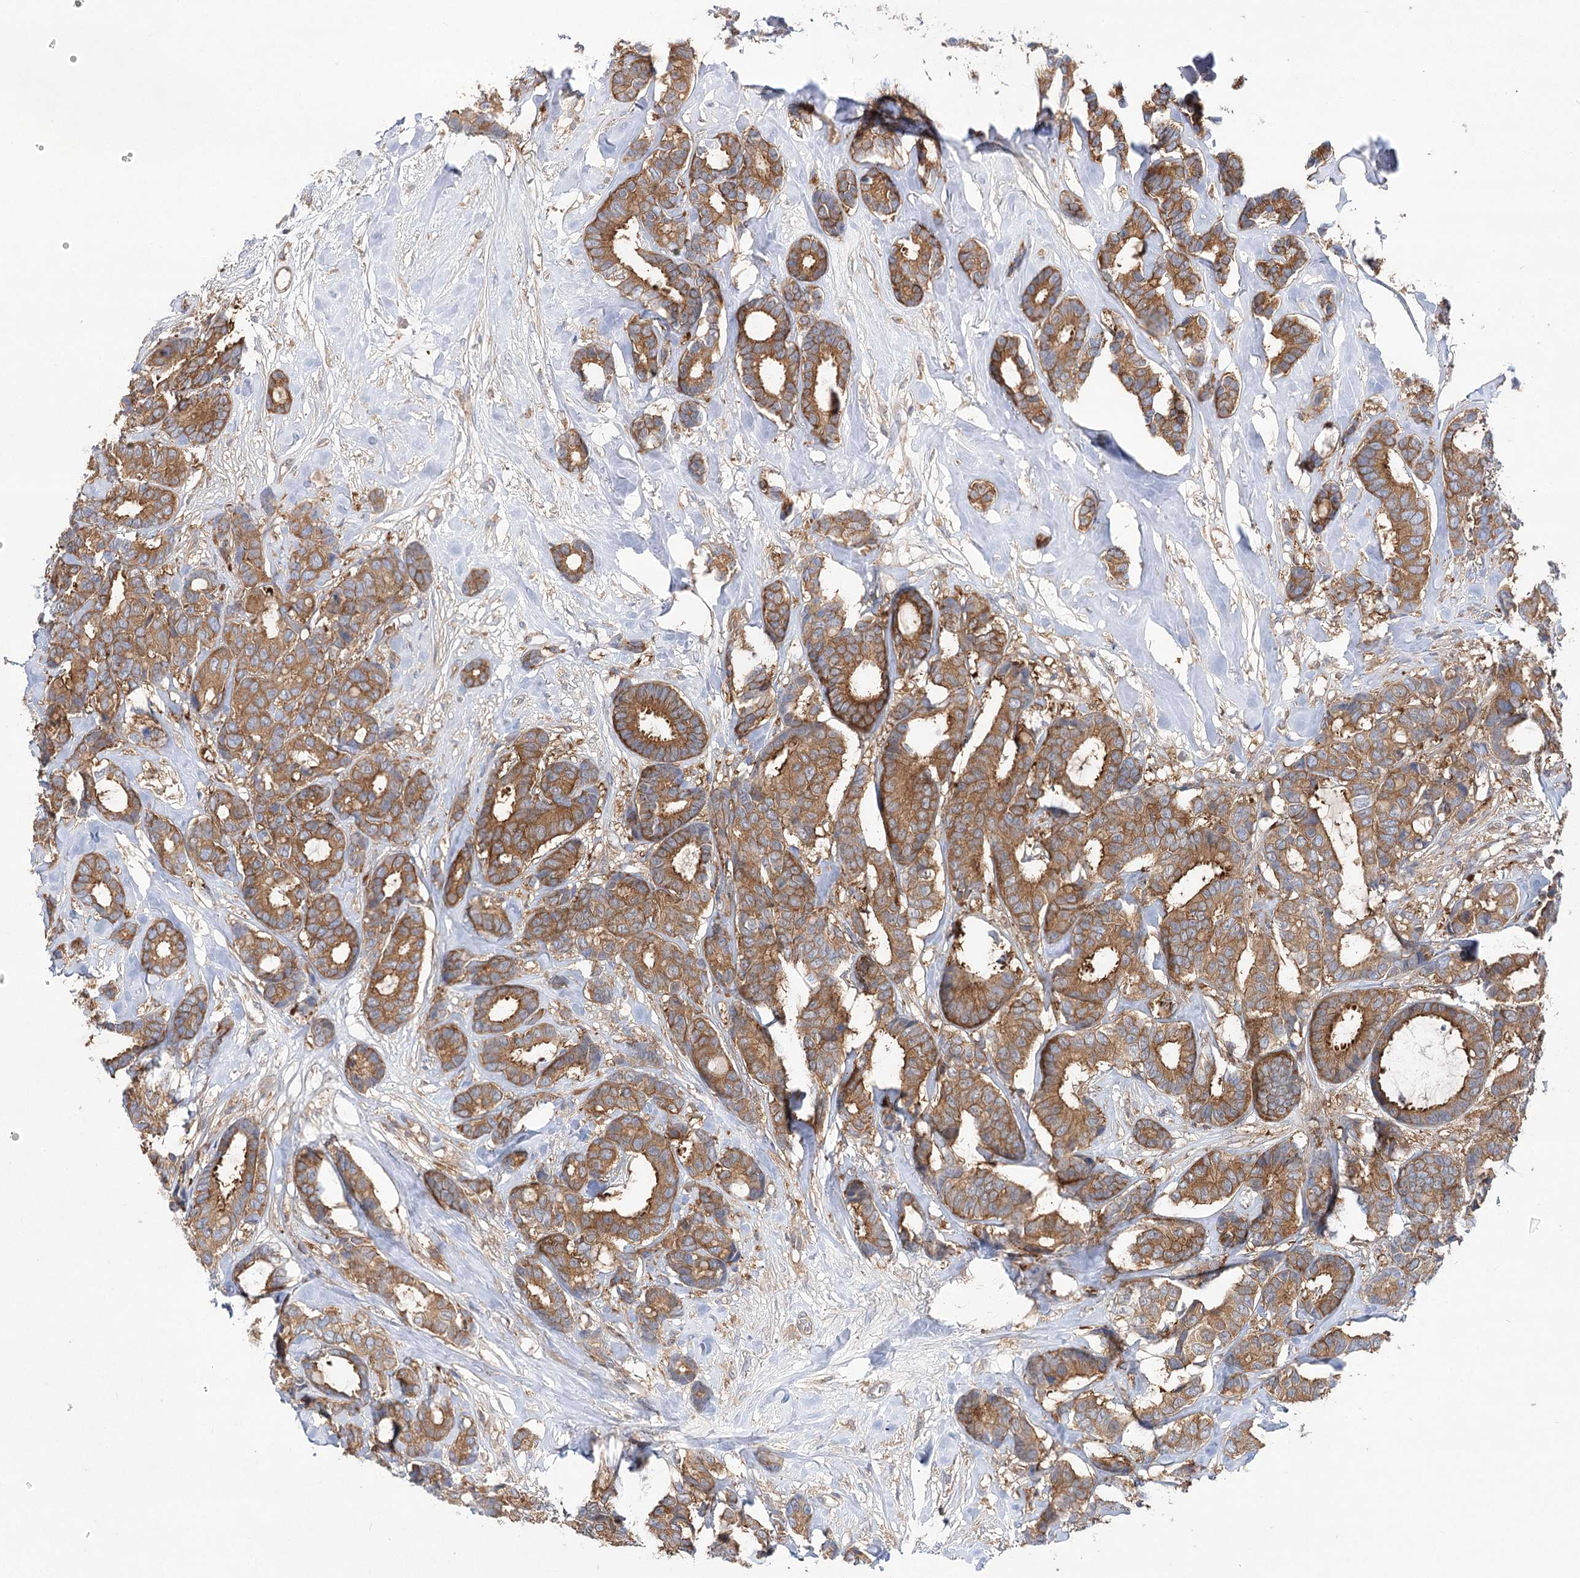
{"staining": {"intensity": "moderate", "quantity": ">75%", "location": "cytoplasmic/membranous"}, "tissue": "breast cancer", "cell_type": "Tumor cells", "image_type": "cancer", "snomed": [{"axis": "morphology", "description": "Duct carcinoma"}, {"axis": "topography", "description": "Breast"}], "caption": "Human breast cancer stained with a protein marker reveals moderate staining in tumor cells.", "gene": "ABRAXAS2", "patient": {"sex": "female", "age": 87}}